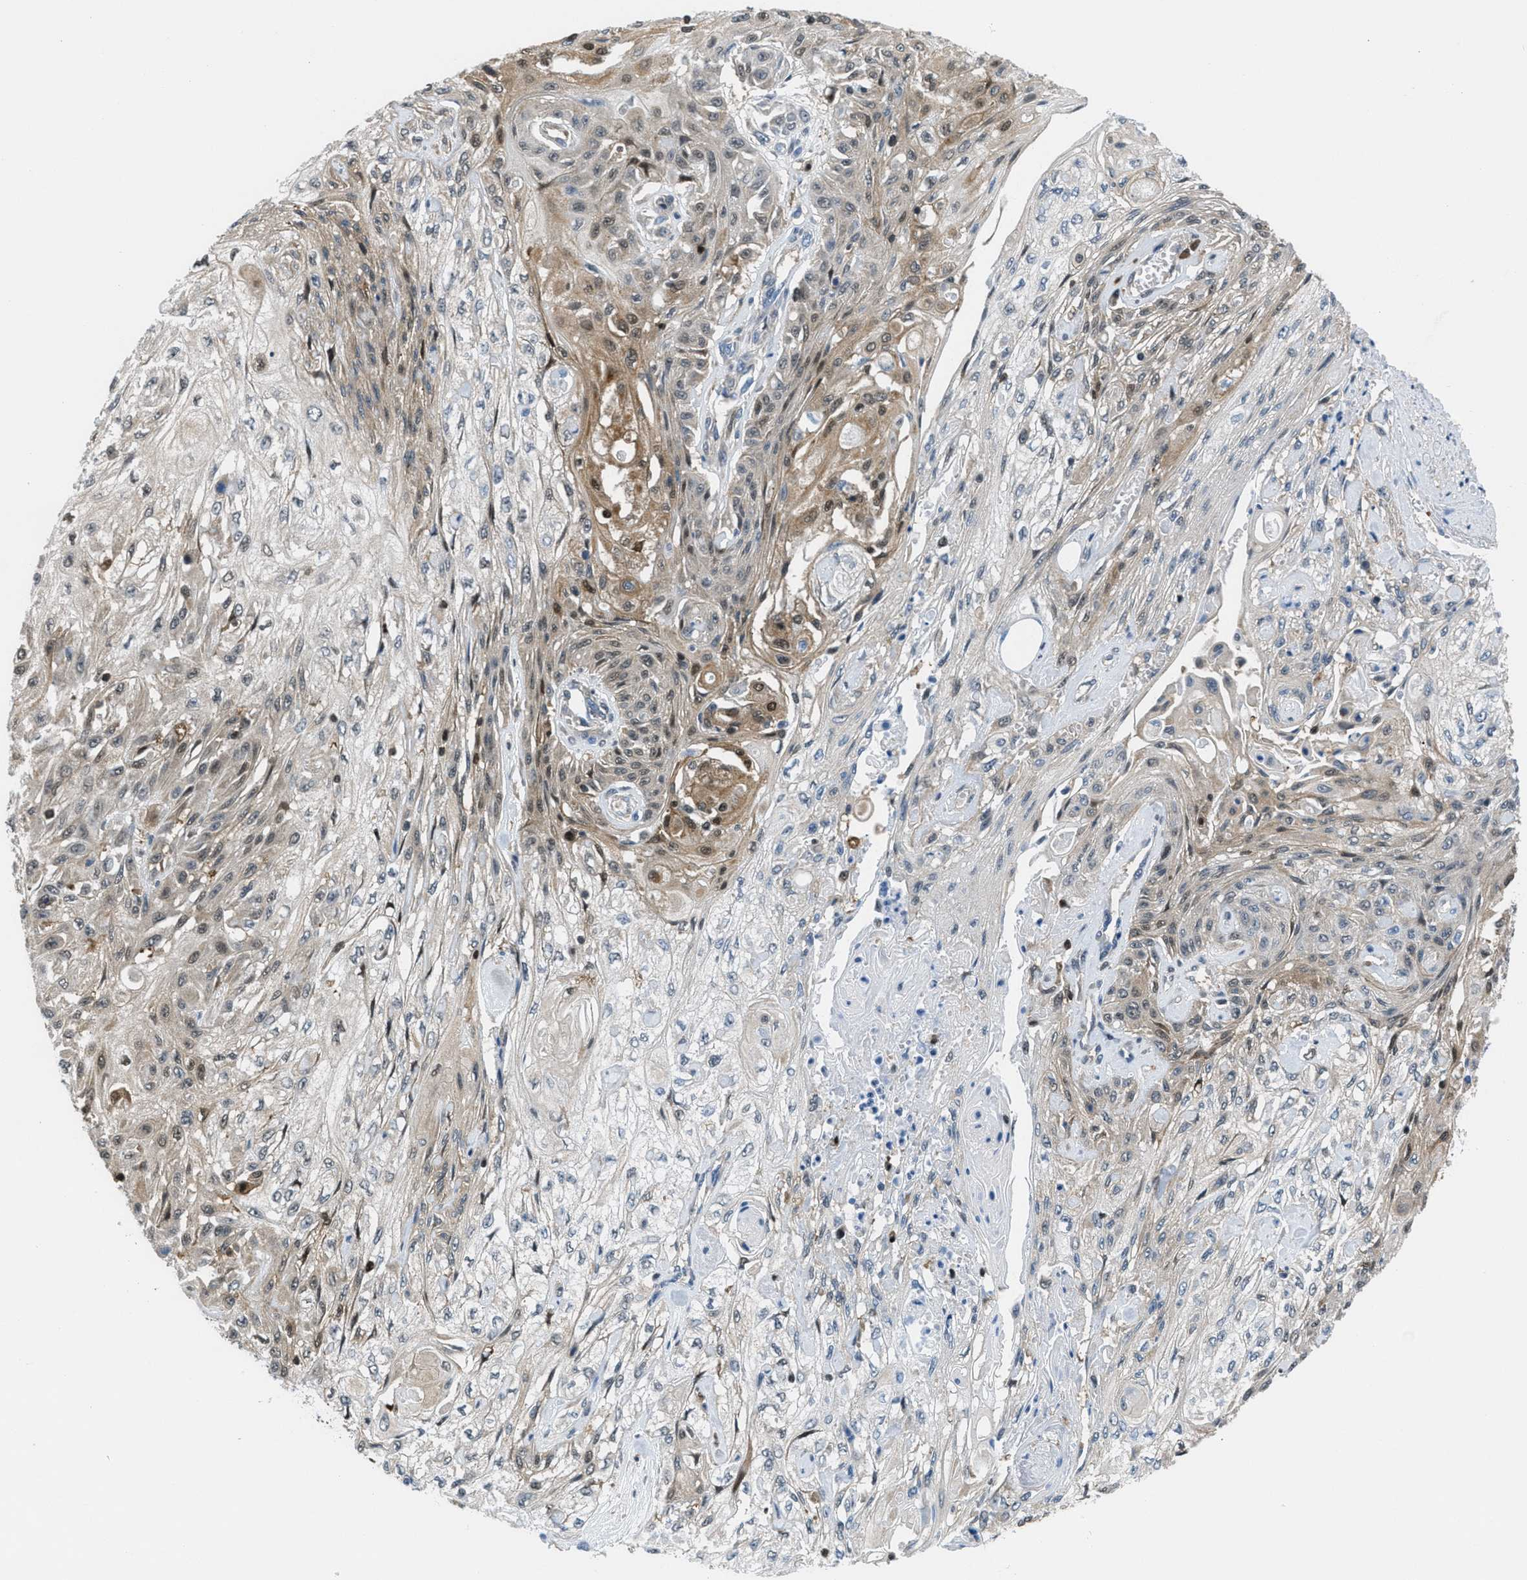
{"staining": {"intensity": "moderate", "quantity": "25%-75%", "location": "cytoplasmic/membranous"}, "tissue": "skin cancer", "cell_type": "Tumor cells", "image_type": "cancer", "snomed": [{"axis": "morphology", "description": "Squamous cell carcinoma, NOS"}, {"axis": "morphology", "description": "Squamous cell carcinoma, metastatic, NOS"}, {"axis": "topography", "description": "Skin"}, {"axis": "topography", "description": "Lymph node"}], "caption": "Squamous cell carcinoma (skin) was stained to show a protein in brown. There is medium levels of moderate cytoplasmic/membranous staining in approximately 25%-75% of tumor cells.", "gene": "PIP5K1C", "patient": {"sex": "male", "age": 75}}